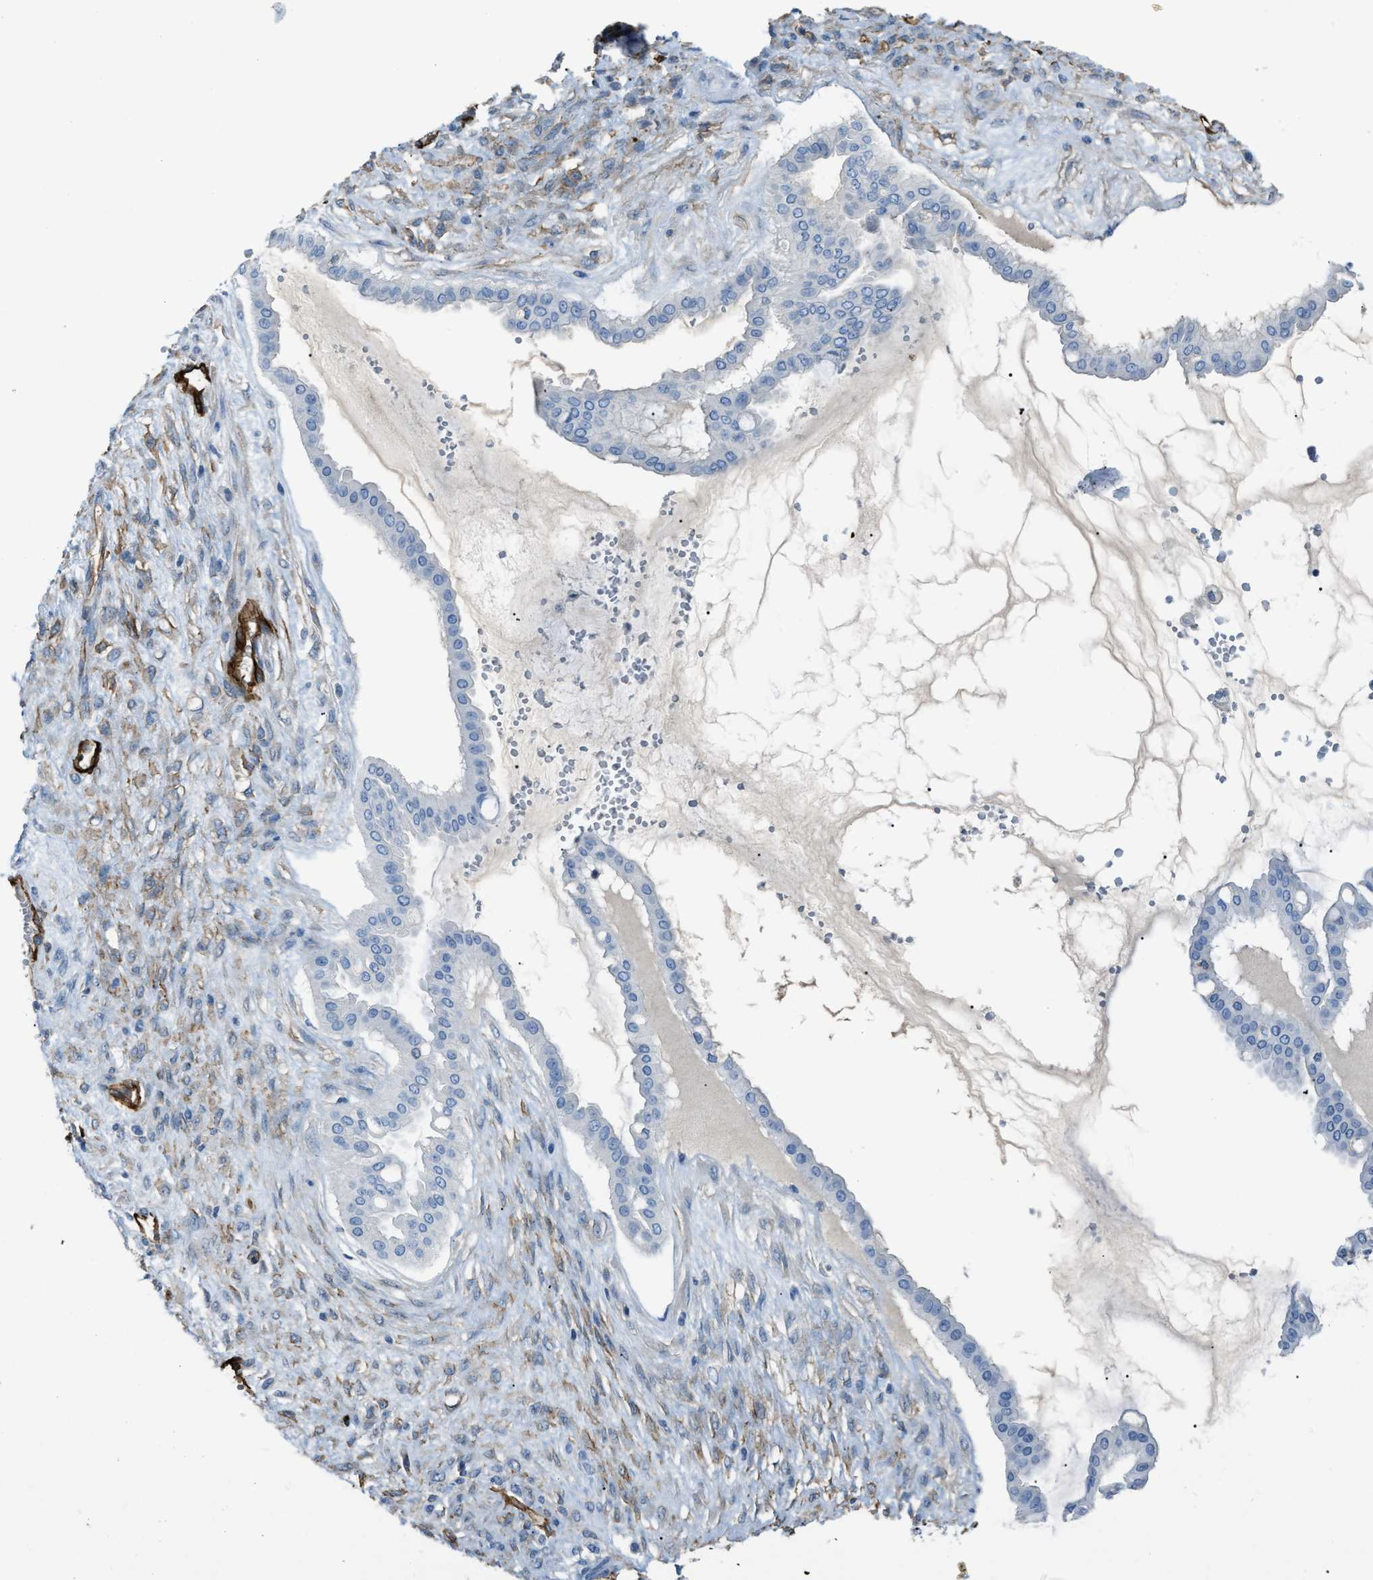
{"staining": {"intensity": "negative", "quantity": "none", "location": "none"}, "tissue": "ovarian cancer", "cell_type": "Tumor cells", "image_type": "cancer", "snomed": [{"axis": "morphology", "description": "Cystadenocarcinoma, mucinous, NOS"}, {"axis": "topography", "description": "Ovary"}], "caption": "Immunohistochemistry (IHC) of human mucinous cystadenocarcinoma (ovarian) demonstrates no staining in tumor cells.", "gene": "SLC22A15", "patient": {"sex": "female", "age": 73}}